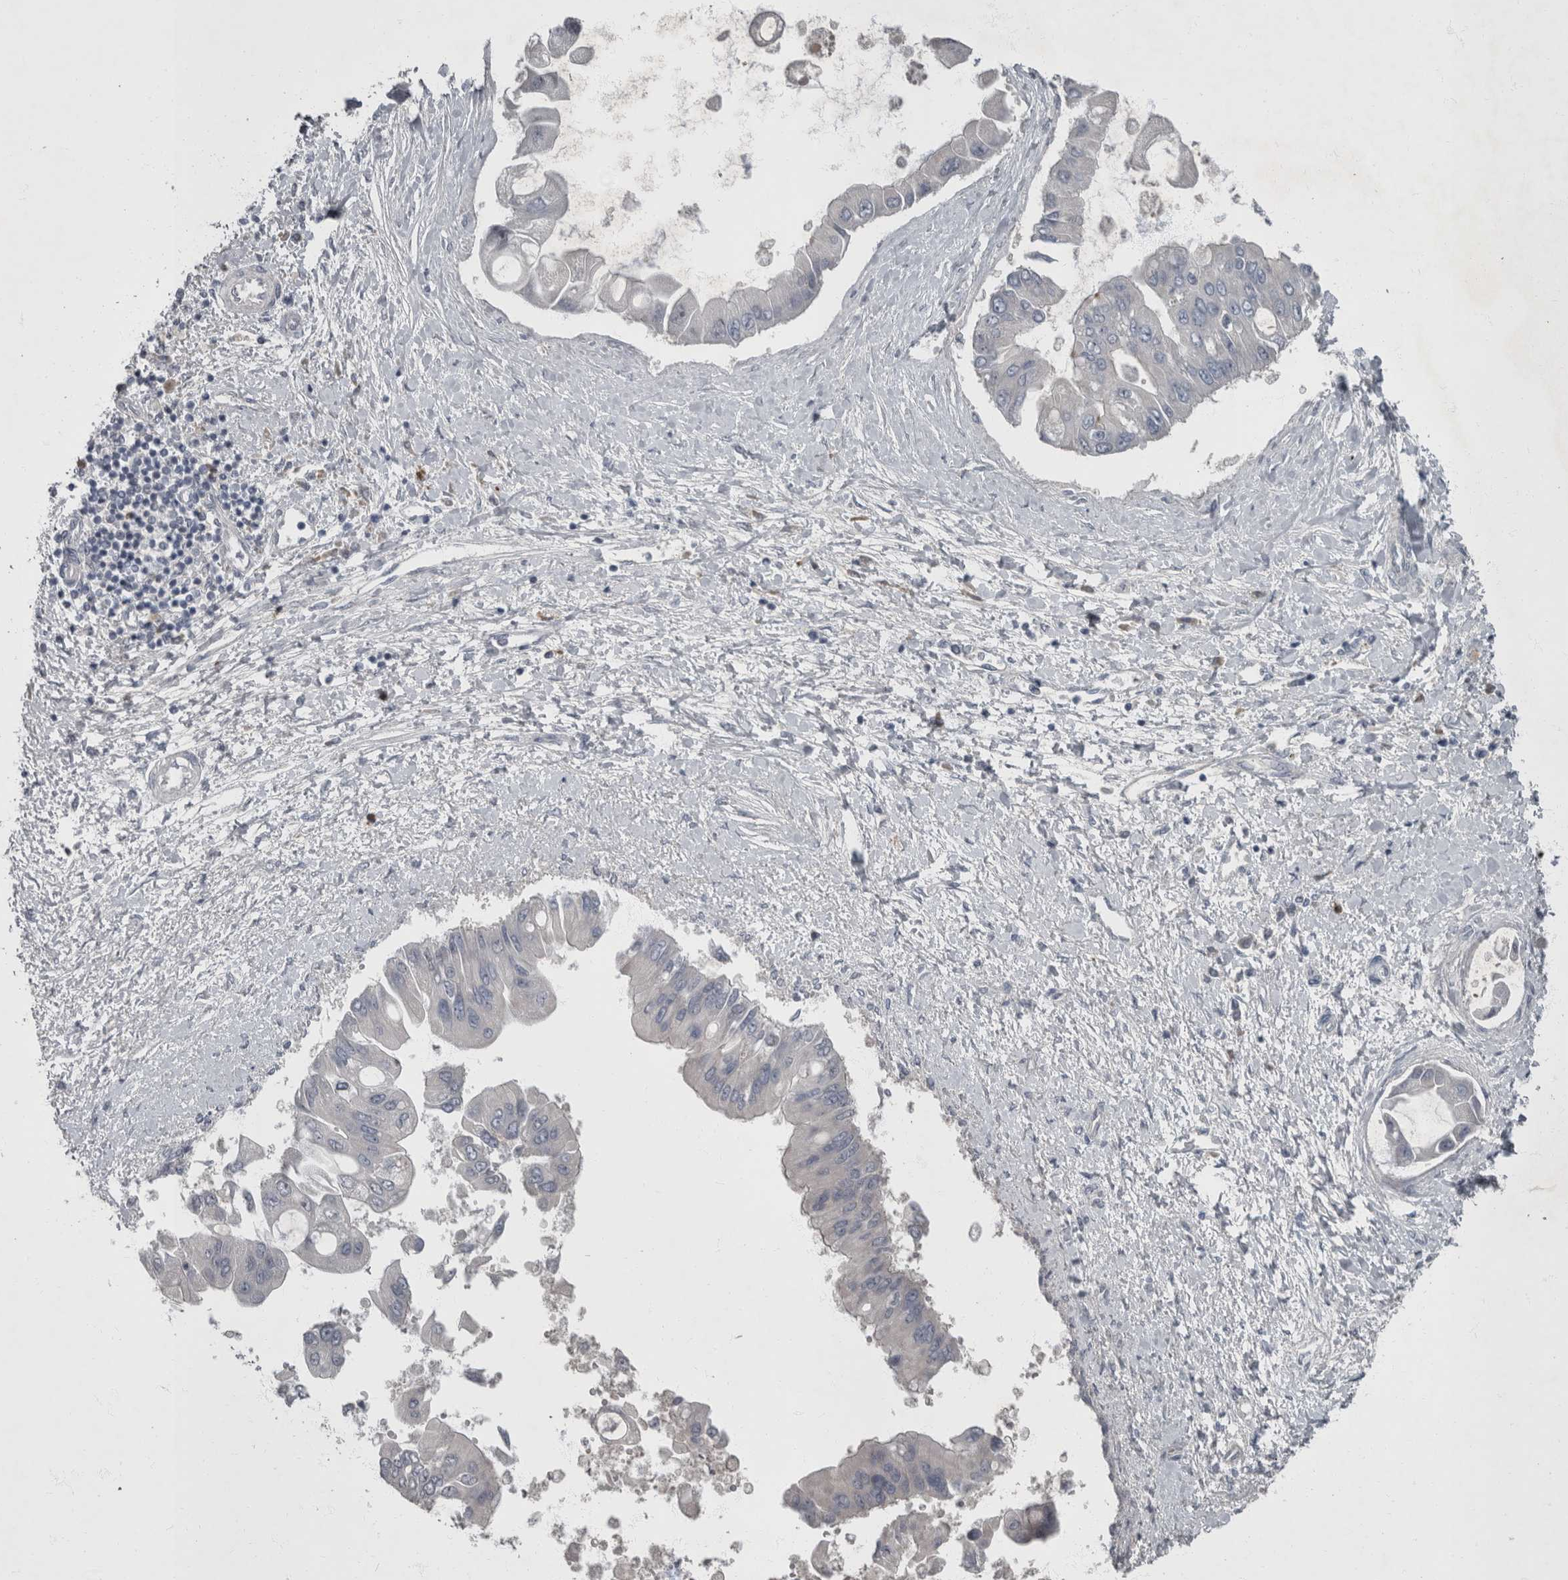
{"staining": {"intensity": "negative", "quantity": "none", "location": "none"}, "tissue": "liver cancer", "cell_type": "Tumor cells", "image_type": "cancer", "snomed": [{"axis": "morphology", "description": "Cholangiocarcinoma"}, {"axis": "topography", "description": "Liver"}], "caption": "Protein analysis of liver cancer (cholangiocarcinoma) shows no significant expression in tumor cells.", "gene": "CDC42BPG", "patient": {"sex": "male", "age": 50}}